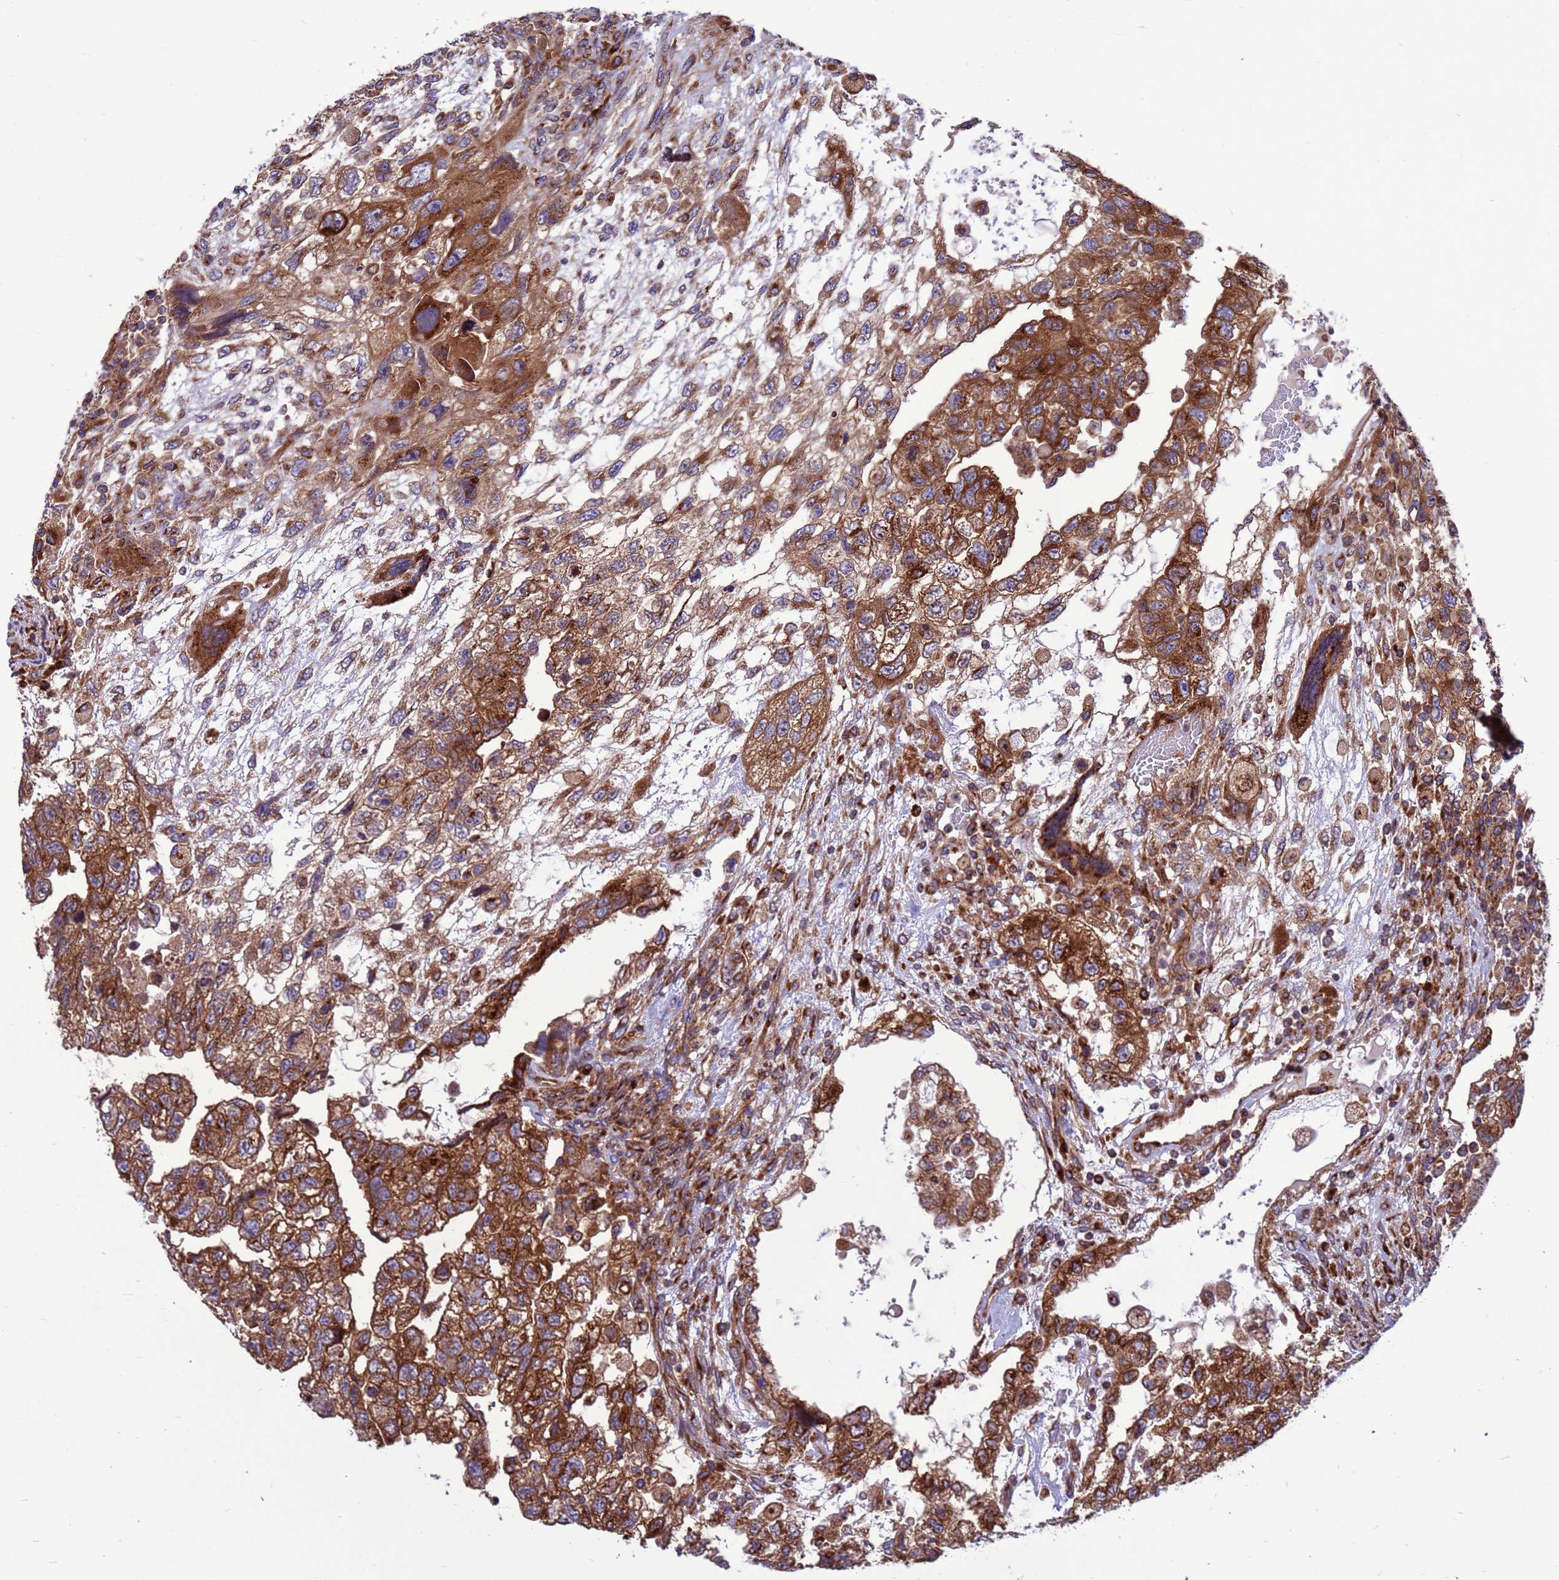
{"staining": {"intensity": "strong", "quantity": ">75%", "location": "cytoplasmic/membranous"}, "tissue": "testis cancer", "cell_type": "Tumor cells", "image_type": "cancer", "snomed": [{"axis": "morphology", "description": "Carcinoma, Embryonal, NOS"}, {"axis": "topography", "description": "Testis"}], "caption": "Strong cytoplasmic/membranous protein positivity is seen in approximately >75% of tumor cells in testis cancer (embryonal carcinoma).", "gene": "ZC3HAV1", "patient": {"sex": "male", "age": 36}}